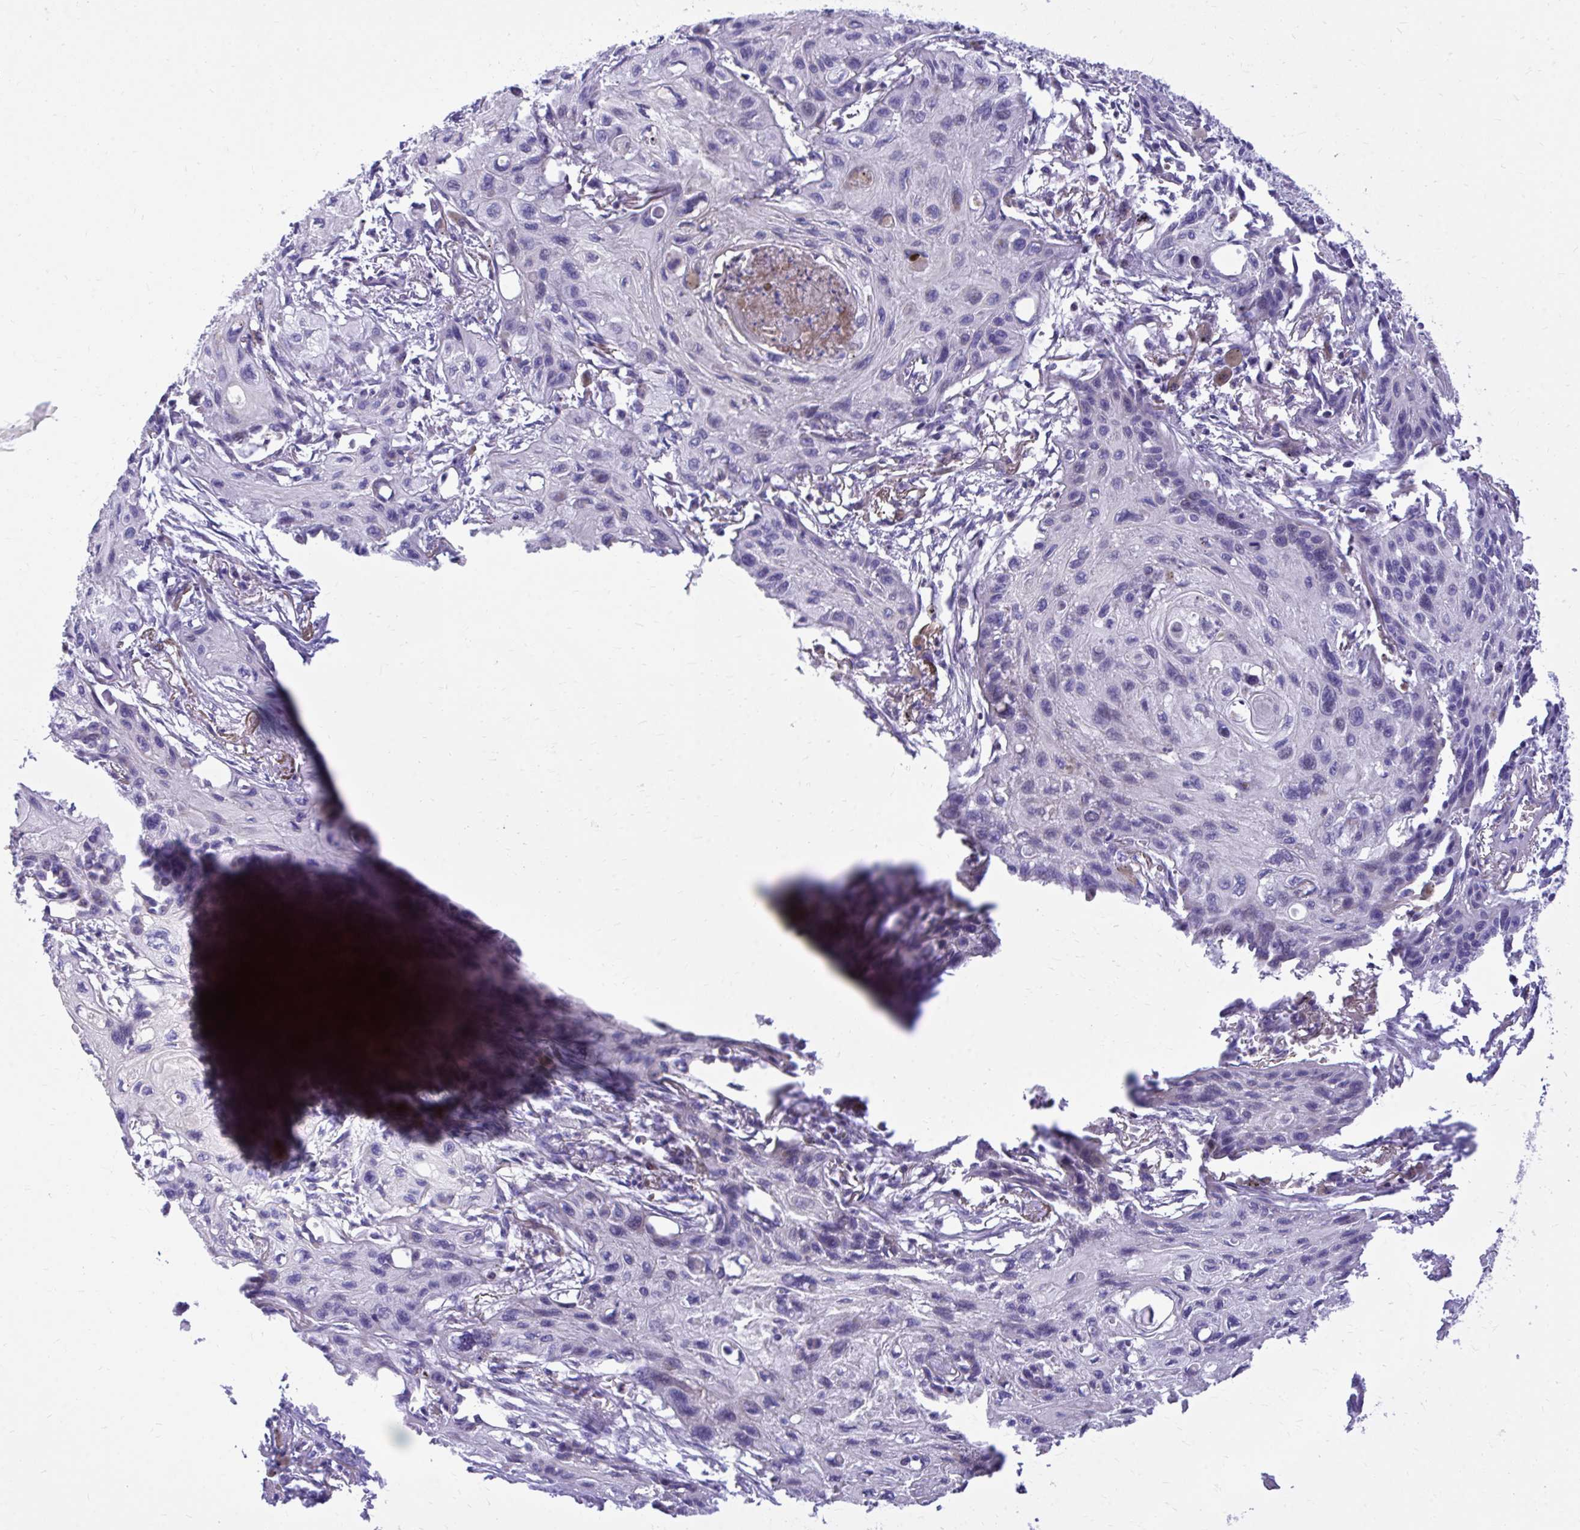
{"staining": {"intensity": "negative", "quantity": "none", "location": "none"}, "tissue": "lung cancer", "cell_type": "Tumor cells", "image_type": "cancer", "snomed": [{"axis": "morphology", "description": "Squamous cell carcinoma, NOS"}, {"axis": "topography", "description": "Lung"}], "caption": "Image shows no significant protein positivity in tumor cells of lung cancer (squamous cell carcinoma).", "gene": "ADAMTSL1", "patient": {"sex": "male", "age": 71}}